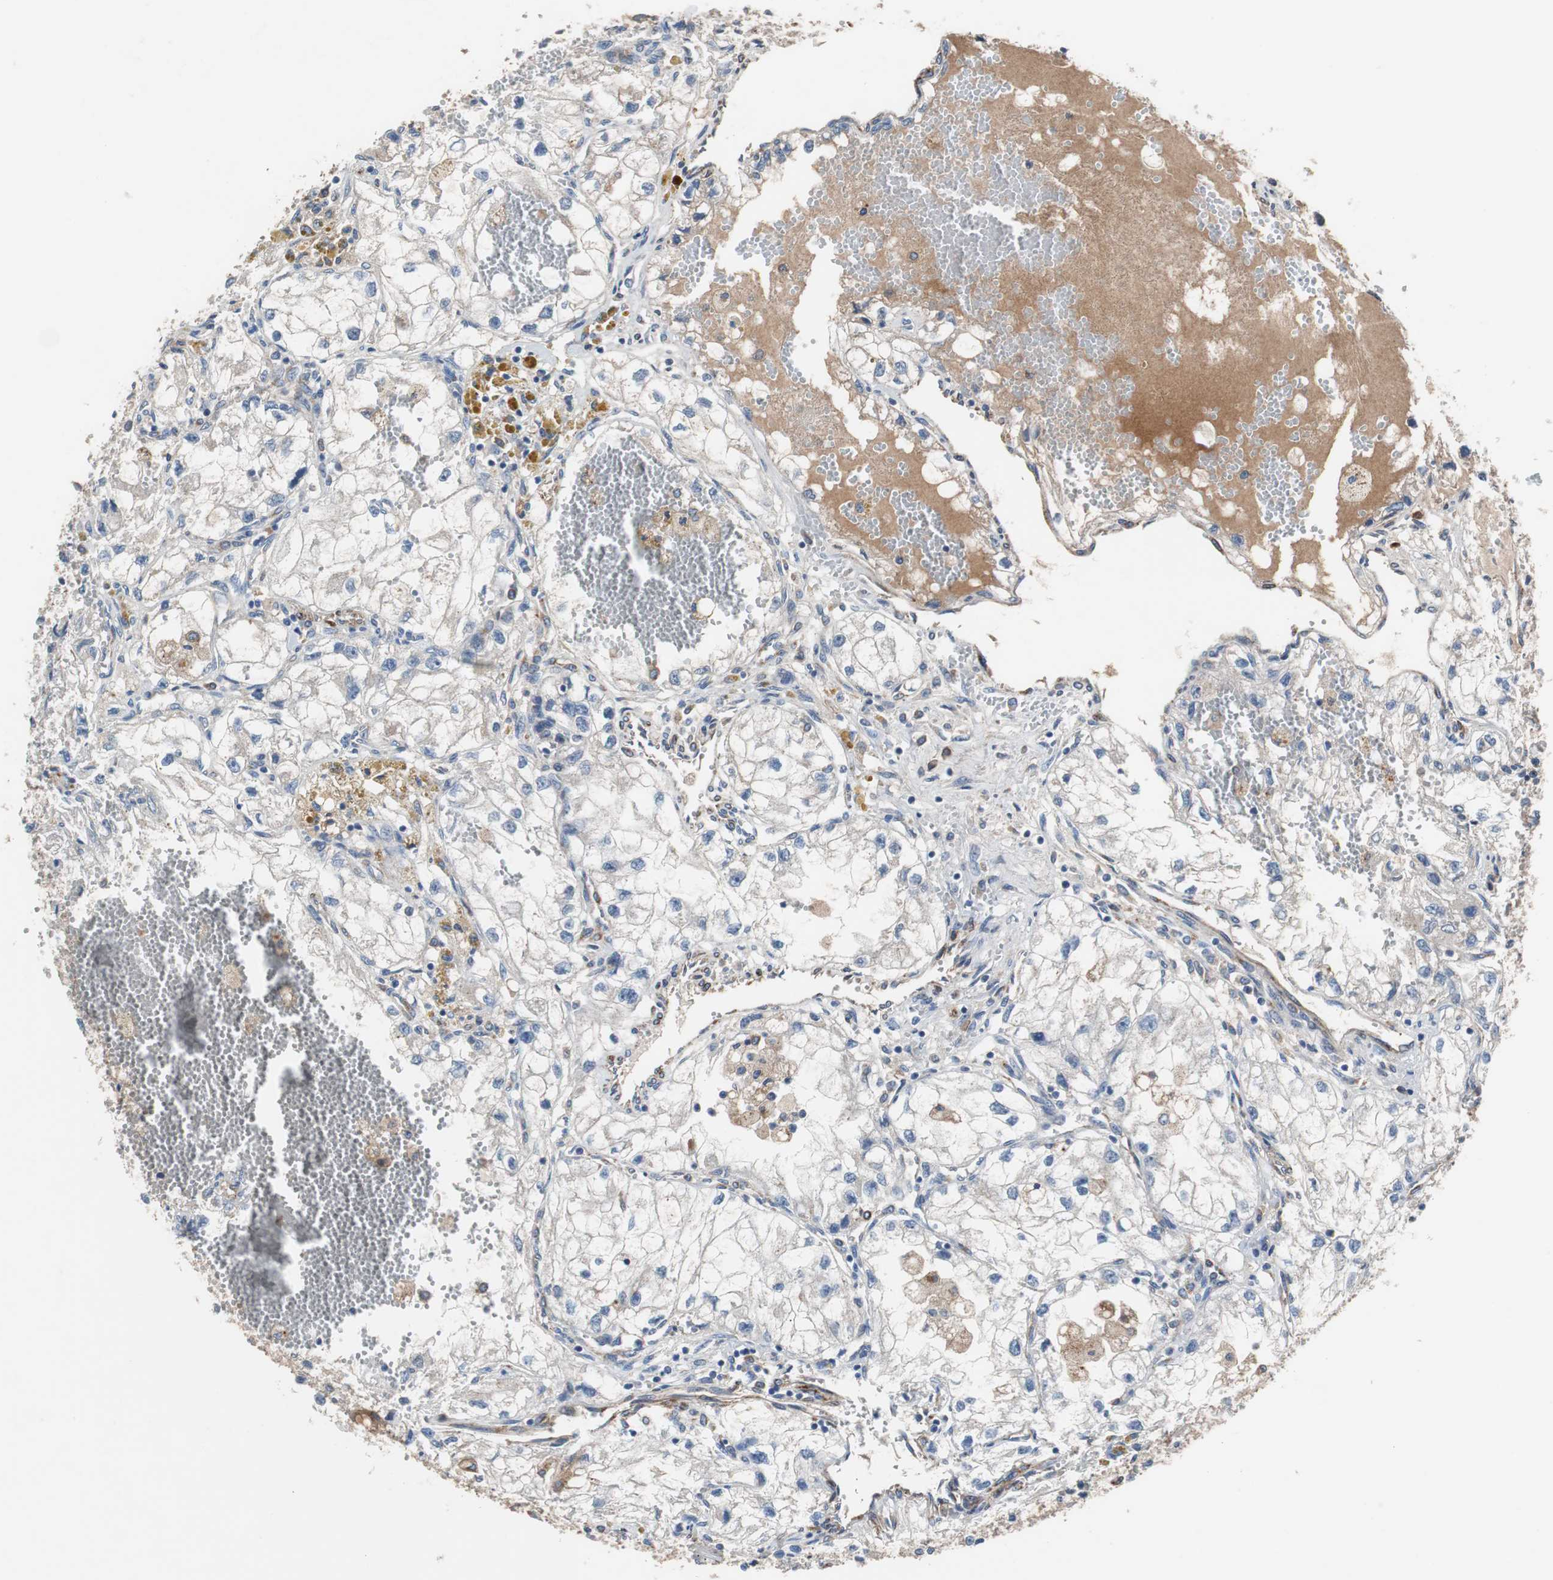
{"staining": {"intensity": "weak", "quantity": "<25%", "location": "cytoplasmic/membranous"}, "tissue": "renal cancer", "cell_type": "Tumor cells", "image_type": "cancer", "snomed": [{"axis": "morphology", "description": "Adenocarcinoma, NOS"}, {"axis": "topography", "description": "Kidney"}], "caption": "Tumor cells are negative for protein expression in human renal cancer (adenocarcinoma).", "gene": "SORT1", "patient": {"sex": "female", "age": 70}}